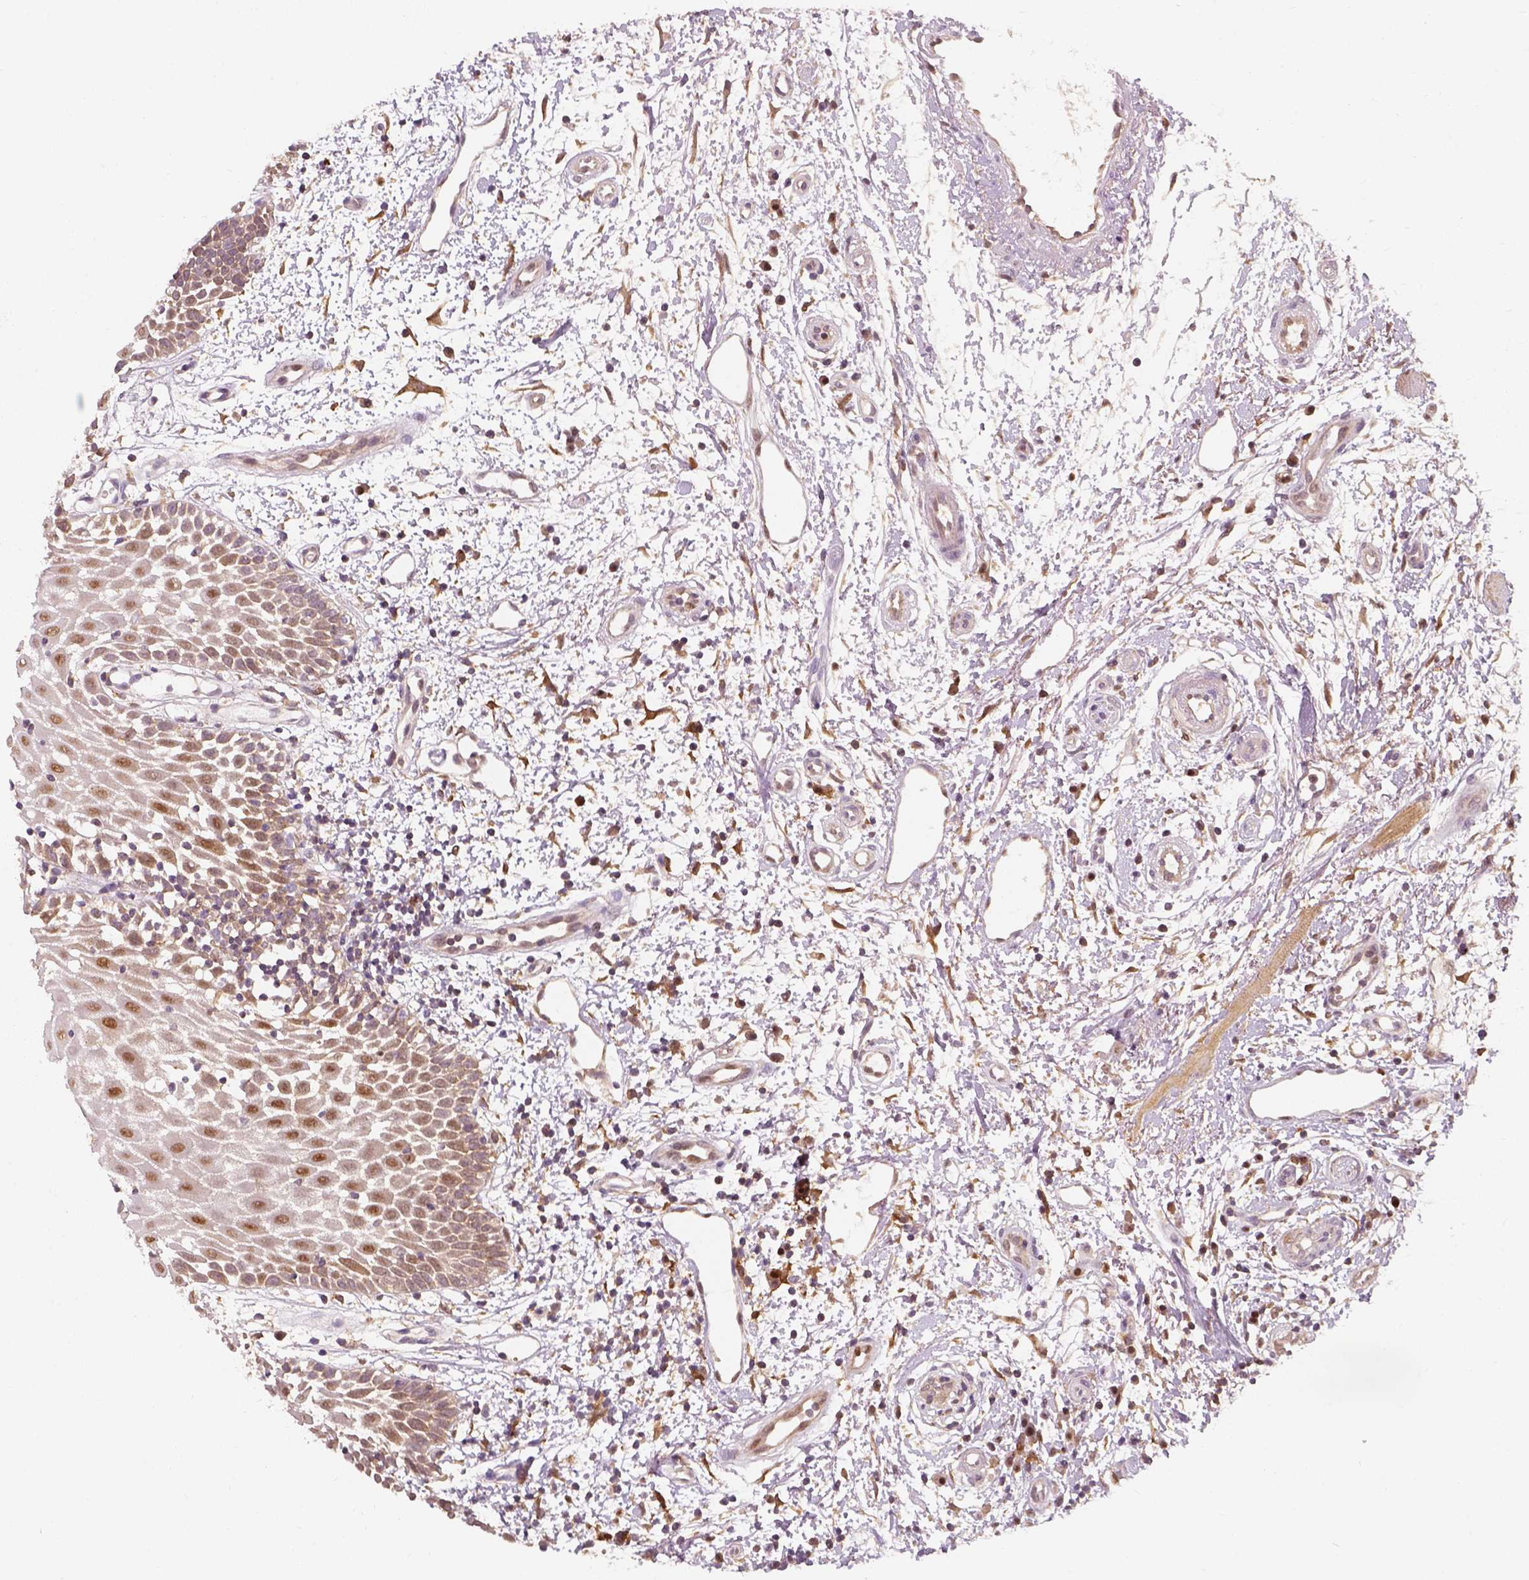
{"staining": {"intensity": "moderate", "quantity": "25%-75%", "location": "nuclear"}, "tissue": "oral mucosa", "cell_type": "Squamous epithelial cells", "image_type": "normal", "snomed": [{"axis": "morphology", "description": "Normal tissue, NOS"}, {"axis": "morphology", "description": "Squamous cell carcinoma, NOS"}, {"axis": "topography", "description": "Oral tissue"}, {"axis": "topography", "description": "Head-Neck"}], "caption": "Immunohistochemistry (IHC) (DAB (3,3'-diaminobenzidine)) staining of benign human oral mucosa reveals moderate nuclear protein staining in approximately 25%-75% of squamous epithelial cells. Immunohistochemistry stains the protein of interest in brown and the nuclei are stained blue.", "gene": "SQSTM1", "patient": {"sex": "female", "age": 75}}